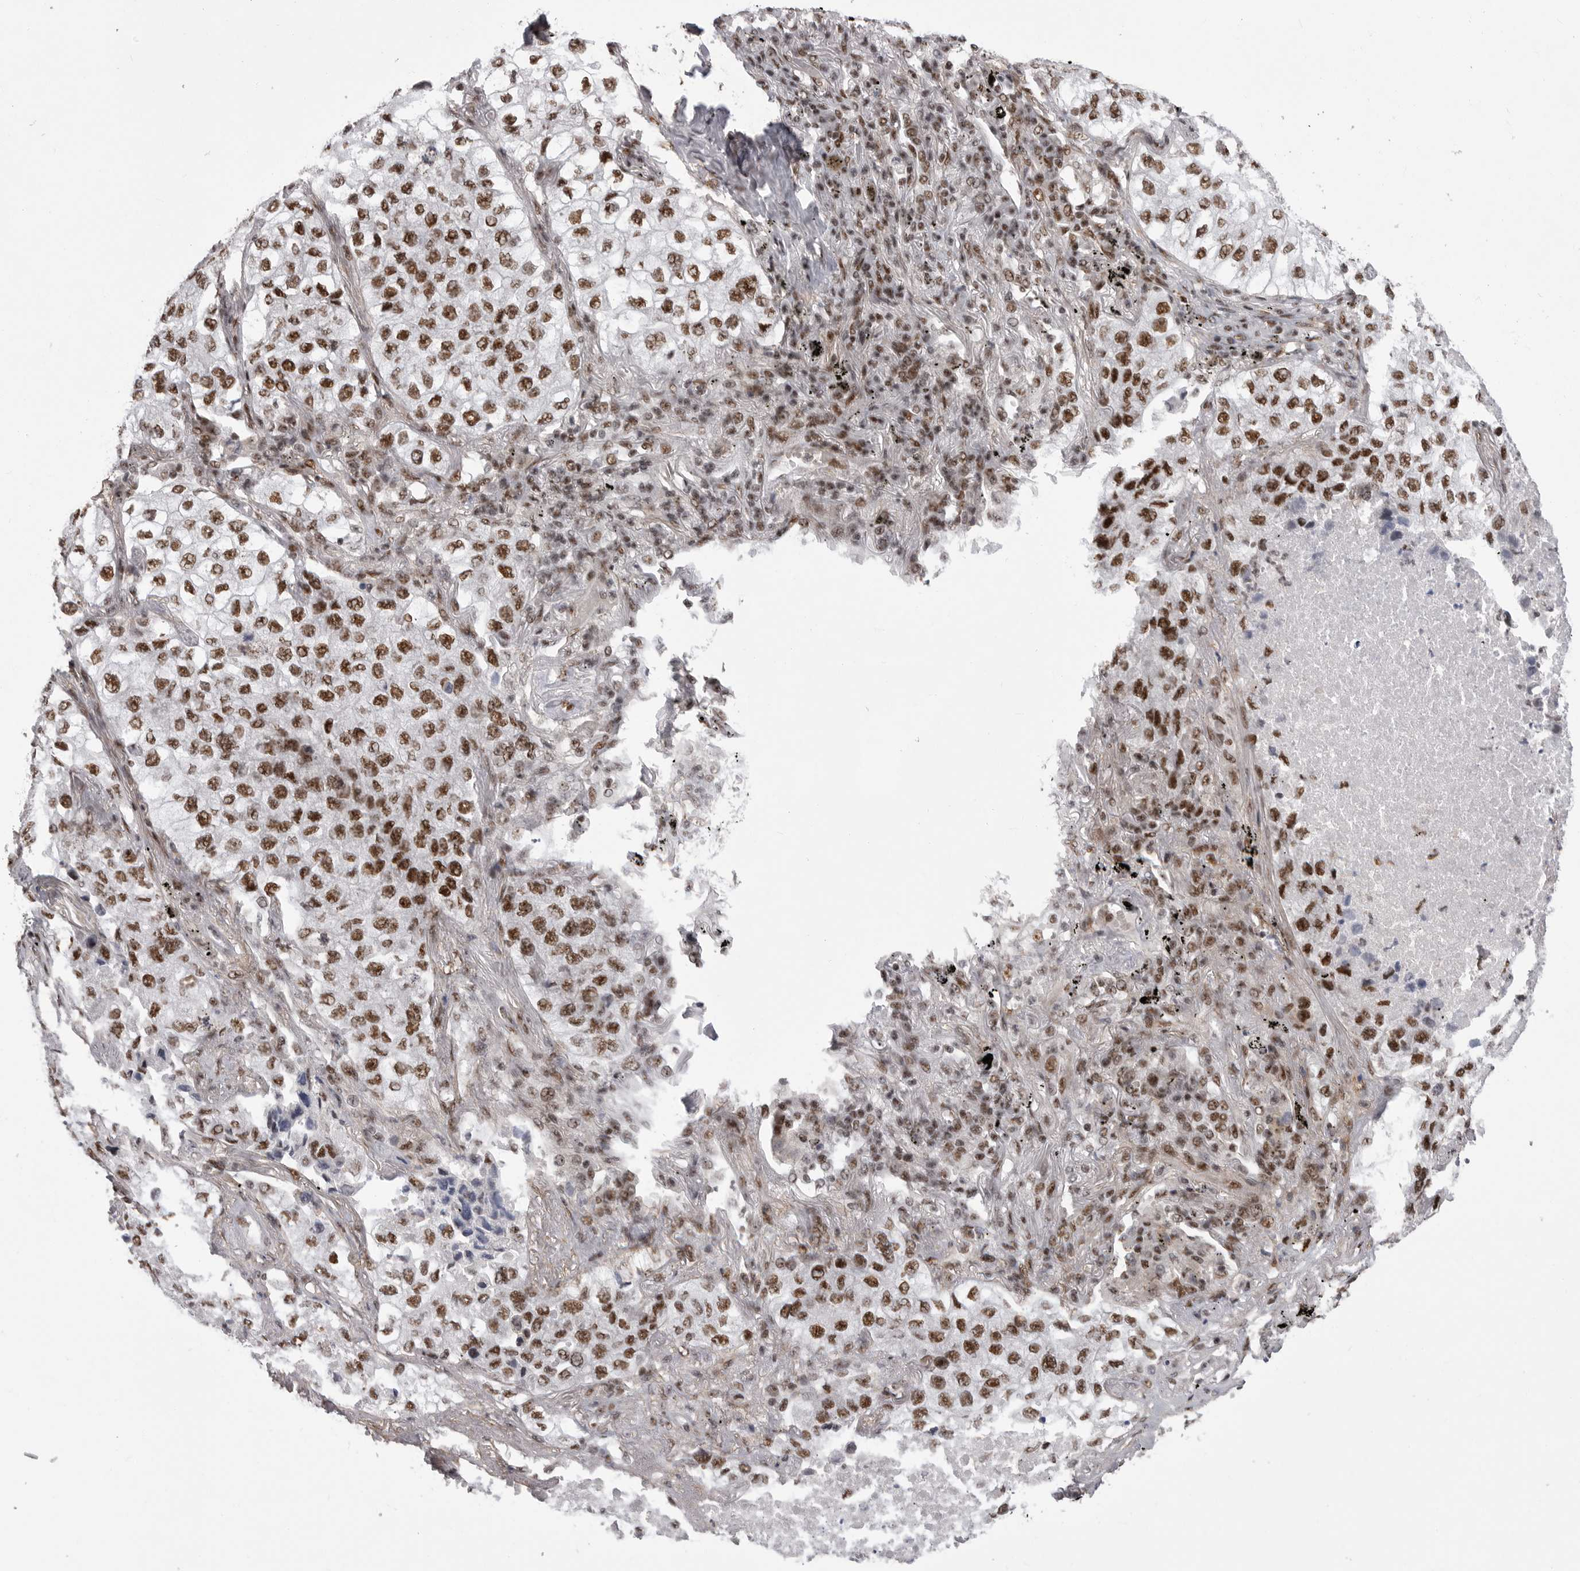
{"staining": {"intensity": "moderate", "quantity": ">75%", "location": "nuclear"}, "tissue": "lung cancer", "cell_type": "Tumor cells", "image_type": "cancer", "snomed": [{"axis": "morphology", "description": "Adenocarcinoma, NOS"}, {"axis": "topography", "description": "Lung"}], "caption": "The photomicrograph displays a brown stain indicating the presence of a protein in the nuclear of tumor cells in lung cancer (adenocarcinoma). Using DAB (brown) and hematoxylin (blue) stains, captured at high magnification using brightfield microscopy.", "gene": "PPP1R8", "patient": {"sex": "male", "age": 63}}